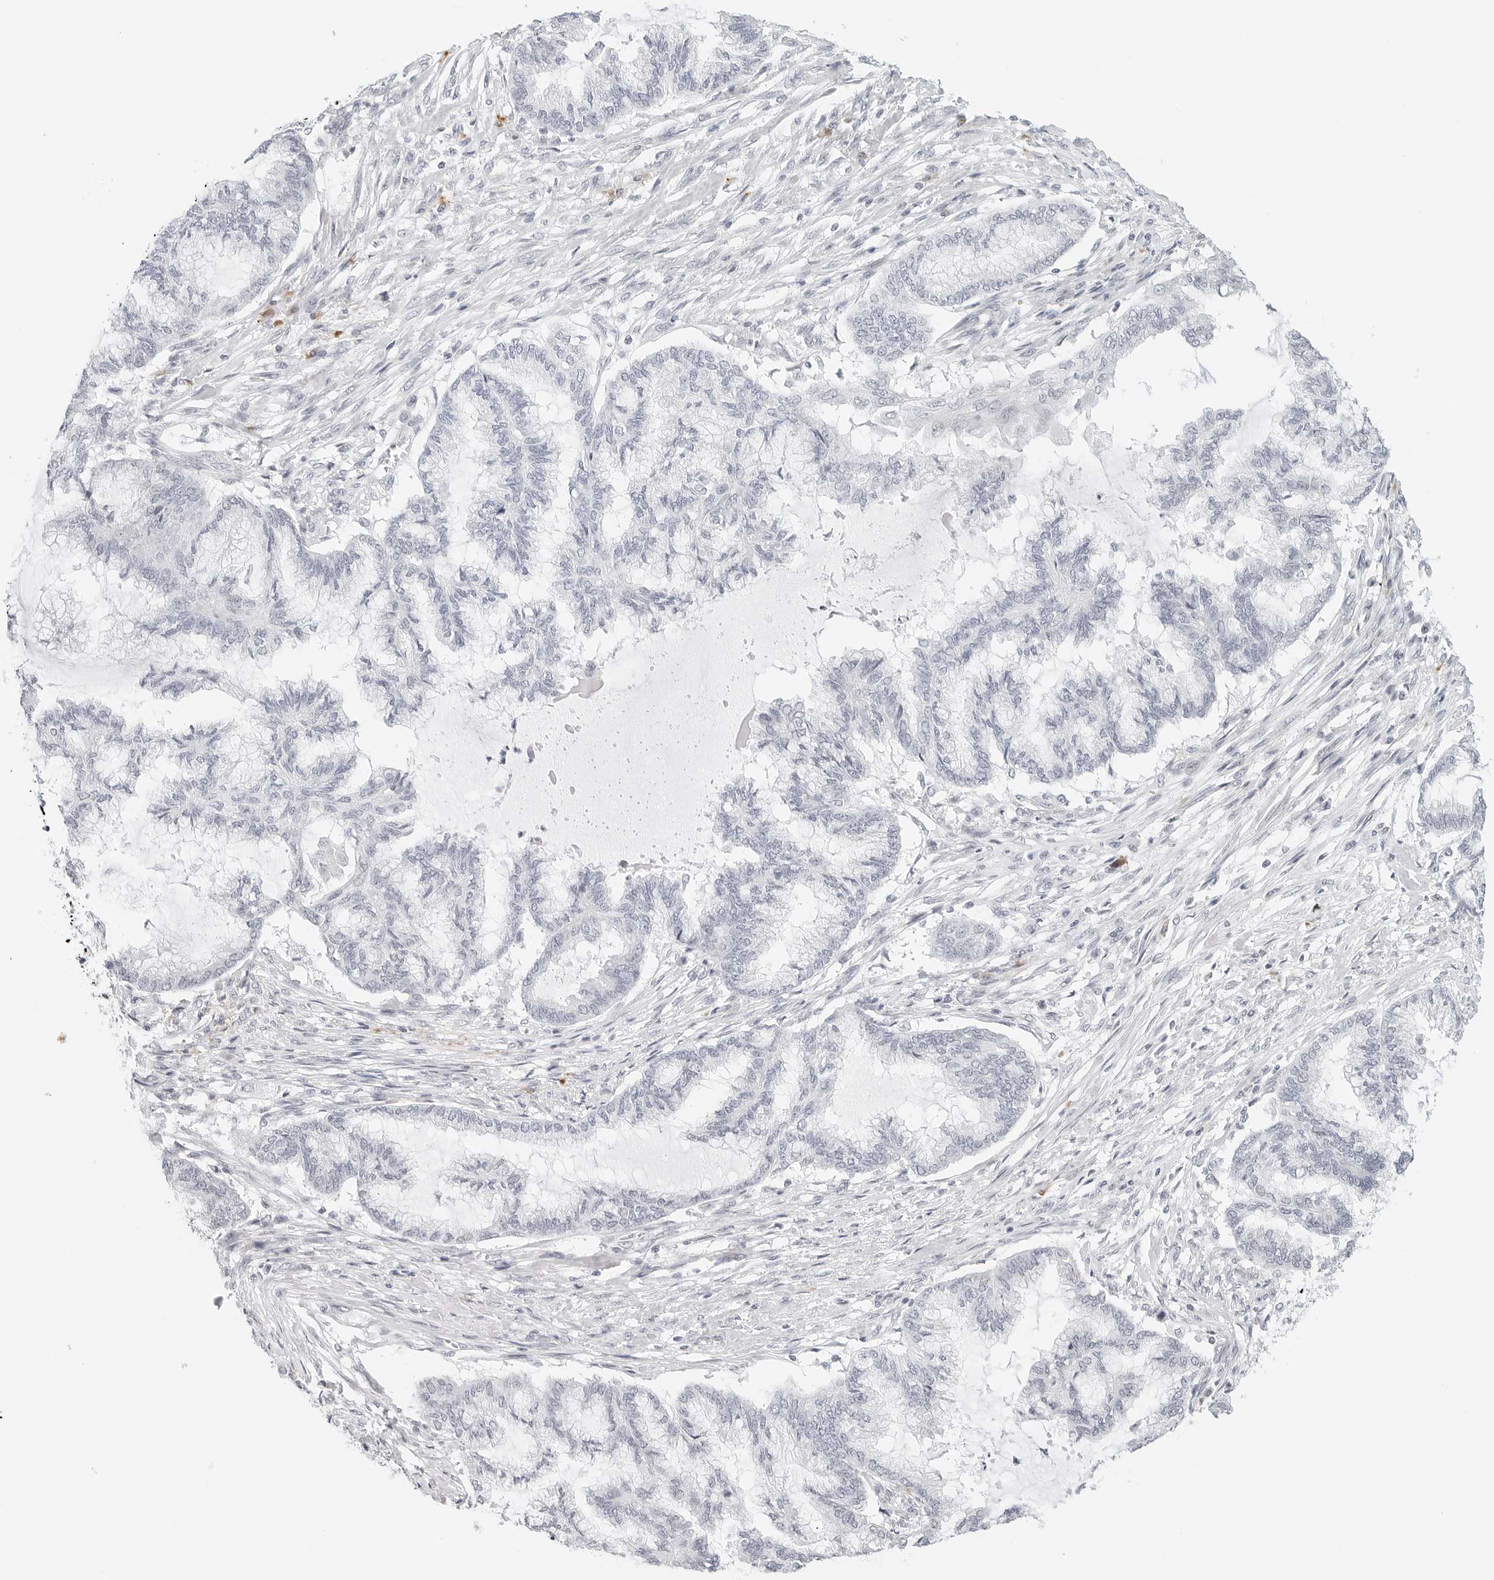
{"staining": {"intensity": "negative", "quantity": "none", "location": "none"}, "tissue": "endometrial cancer", "cell_type": "Tumor cells", "image_type": "cancer", "snomed": [{"axis": "morphology", "description": "Adenocarcinoma, NOS"}, {"axis": "topography", "description": "Endometrium"}], "caption": "The IHC histopathology image has no significant expression in tumor cells of adenocarcinoma (endometrial) tissue.", "gene": "PARP10", "patient": {"sex": "female", "age": 86}}